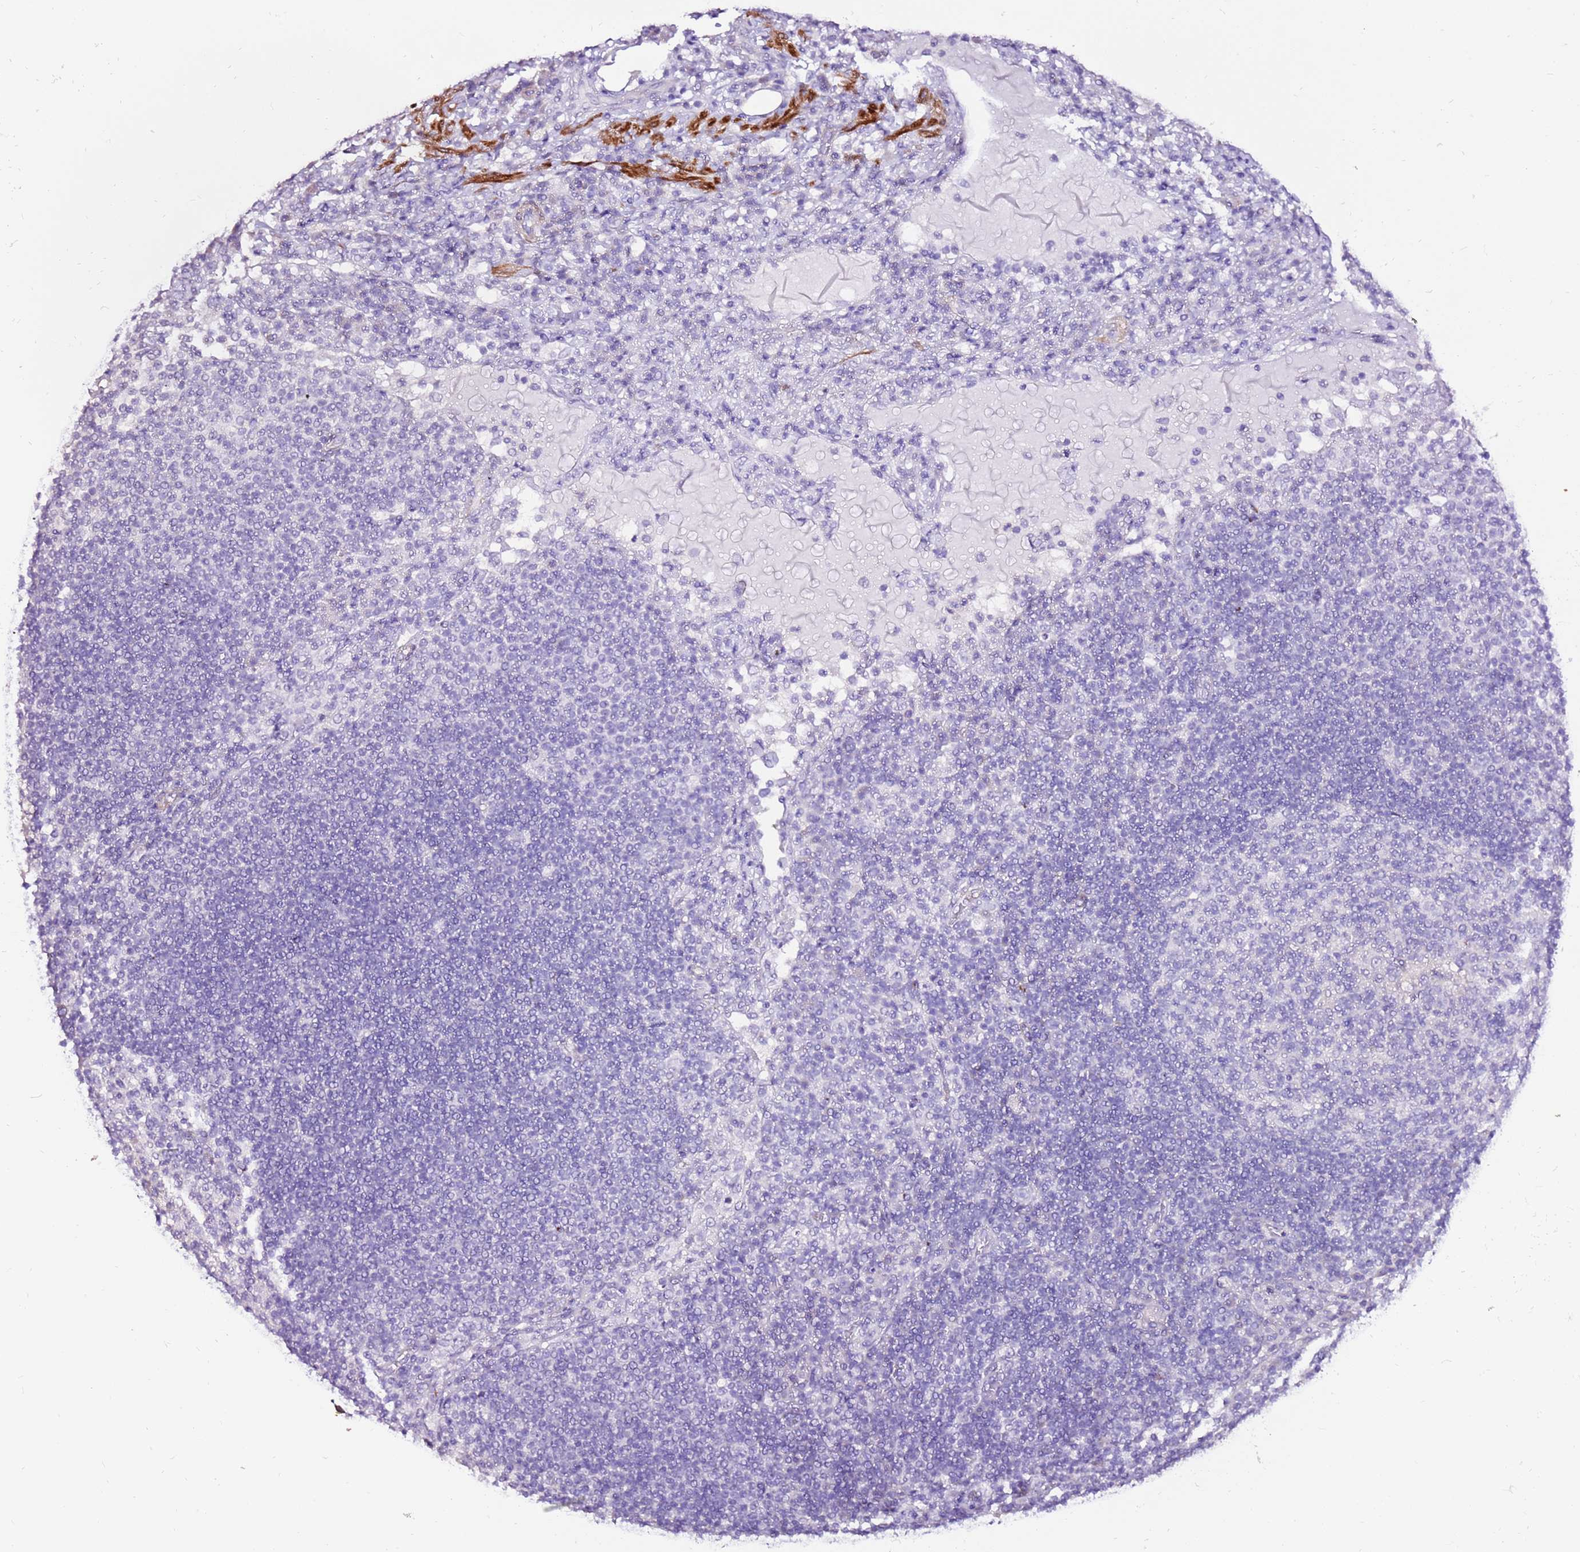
{"staining": {"intensity": "negative", "quantity": "none", "location": "none"}, "tissue": "lymph node", "cell_type": "Germinal center cells", "image_type": "normal", "snomed": [{"axis": "morphology", "description": "Normal tissue, NOS"}, {"axis": "topography", "description": "Lymph node"}], "caption": "Germinal center cells are negative for protein expression in unremarkable human lymph node.", "gene": "ART5", "patient": {"sex": "female", "age": 53}}